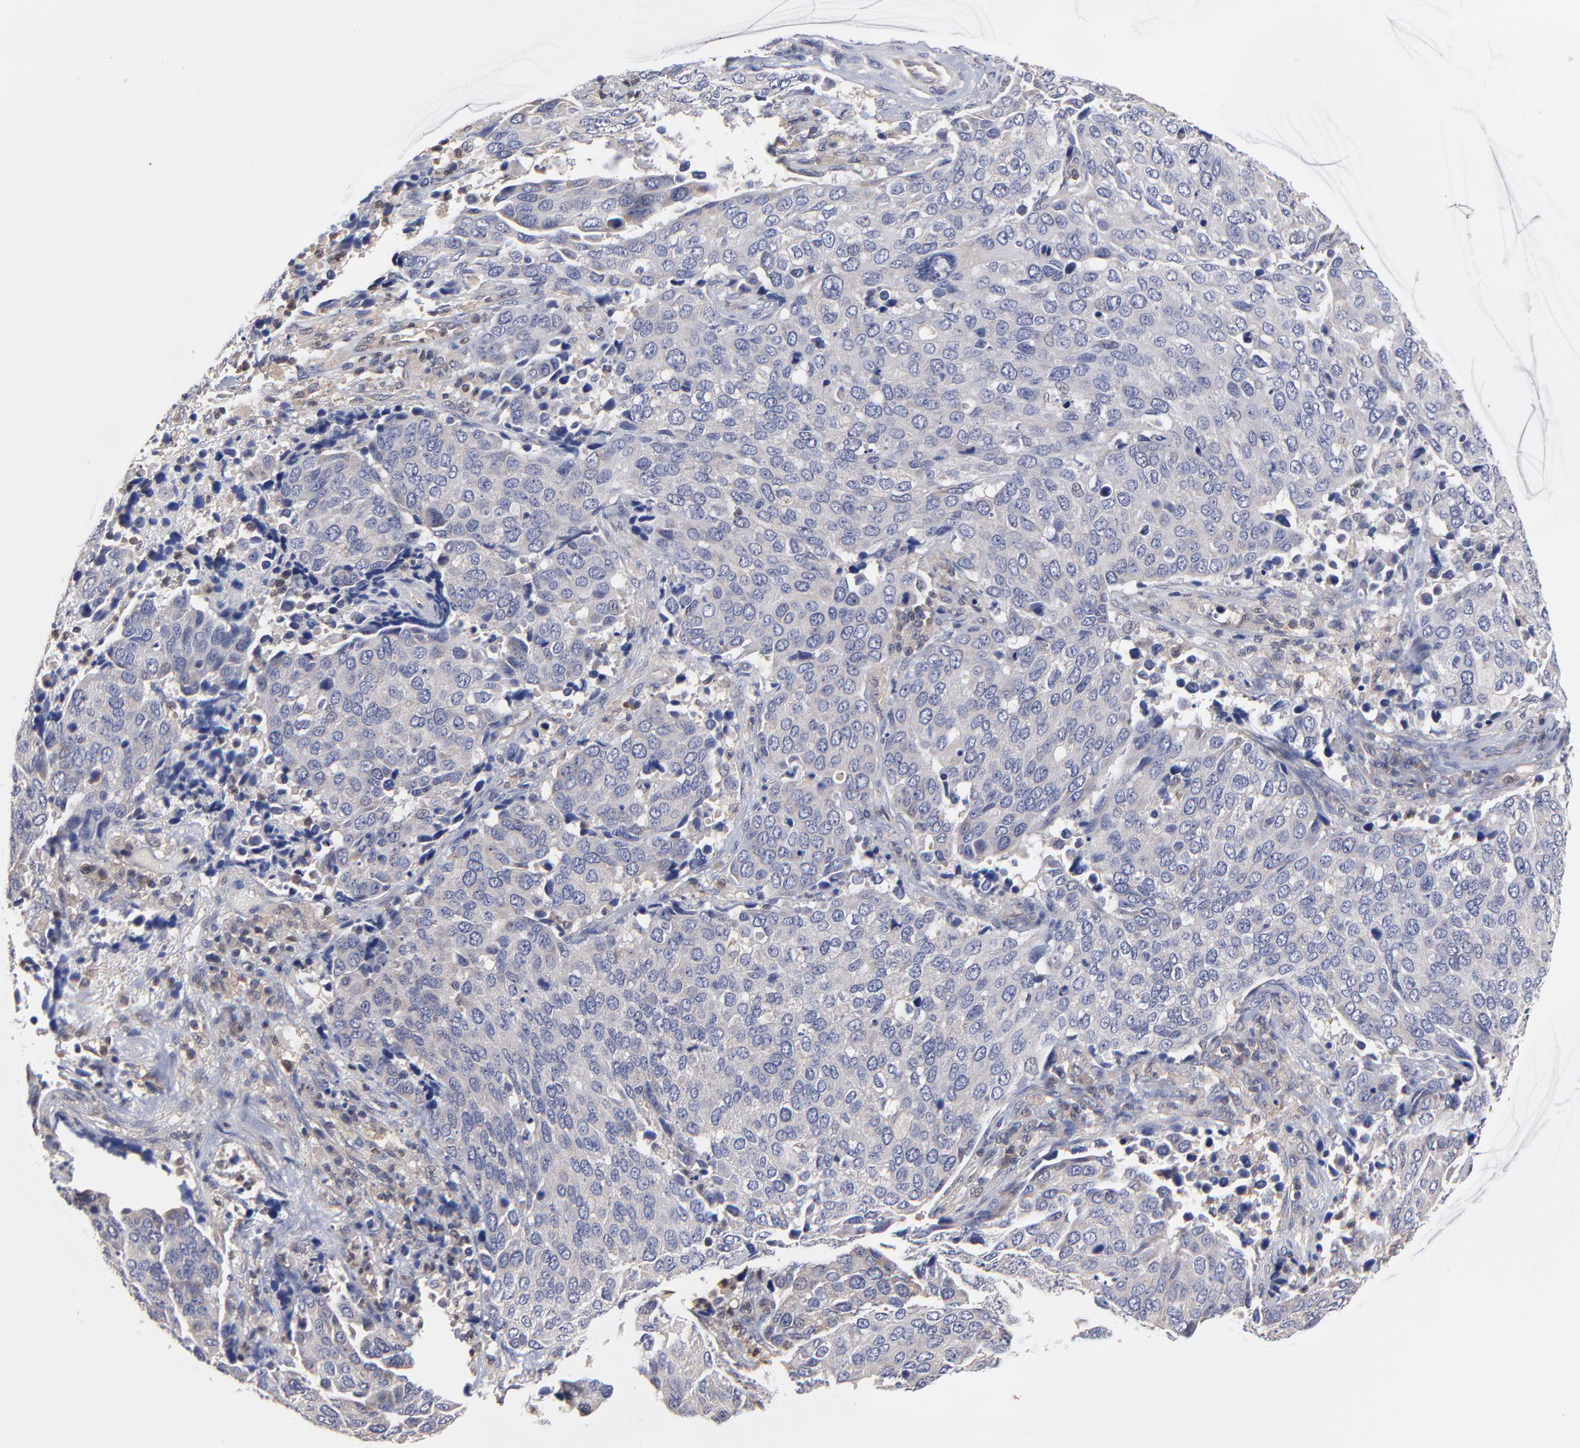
{"staining": {"intensity": "weak", "quantity": ">75%", "location": "cytoplasmic/membranous"}, "tissue": "cervical cancer", "cell_type": "Tumor cells", "image_type": "cancer", "snomed": [{"axis": "morphology", "description": "Squamous cell carcinoma, NOS"}, {"axis": "topography", "description": "Cervix"}], "caption": "DAB immunohistochemical staining of cervical squamous cell carcinoma demonstrates weak cytoplasmic/membranous protein expression in approximately >75% of tumor cells.", "gene": "PCMT1", "patient": {"sex": "female", "age": 54}}